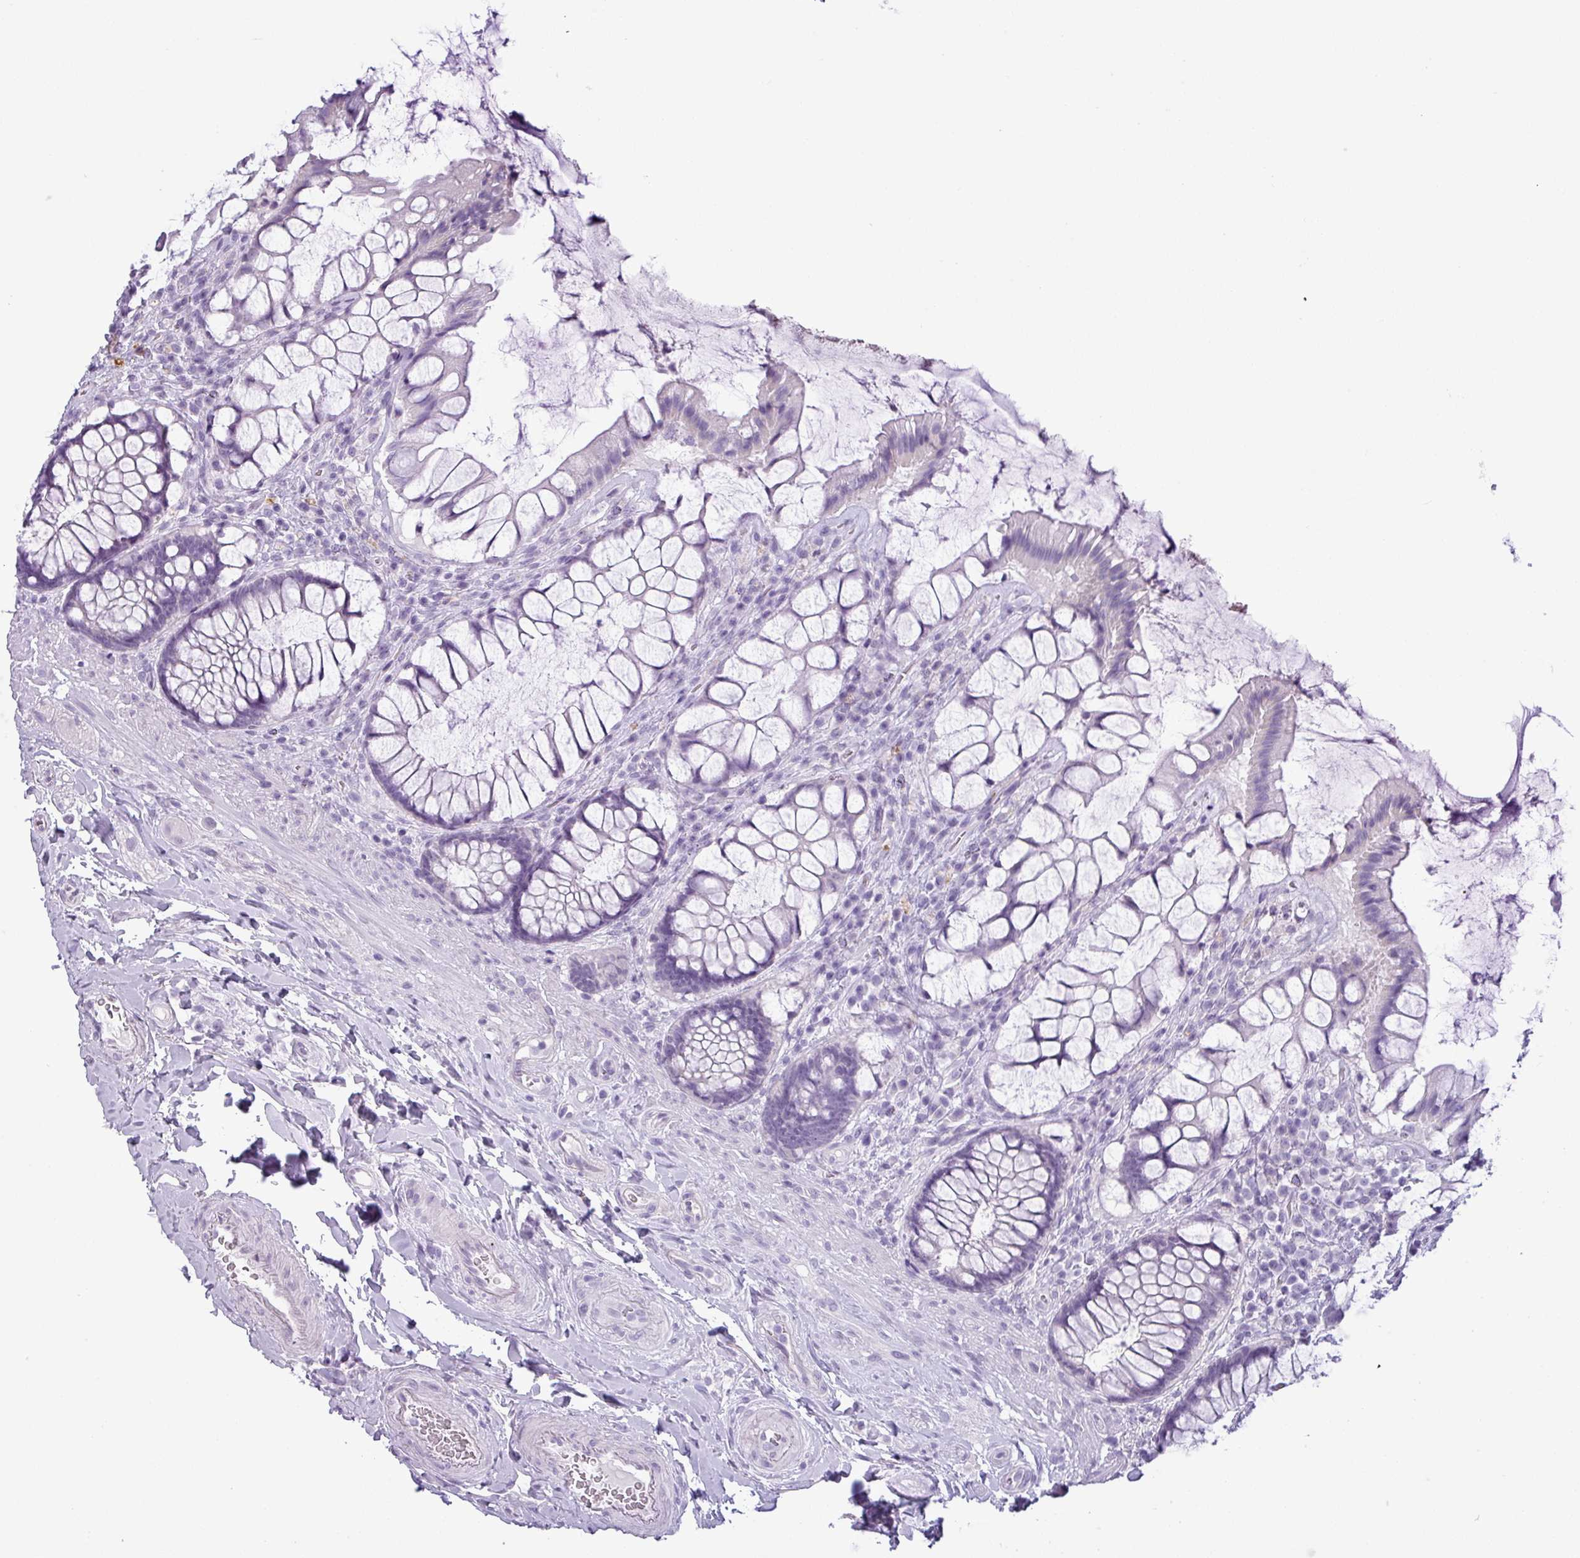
{"staining": {"intensity": "negative", "quantity": "none", "location": "none"}, "tissue": "rectum", "cell_type": "Glandular cells", "image_type": "normal", "snomed": [{"axis": "morphology", "description": "Normal tissue, NOS"}, {"axis": "topography", "description": "Rectum"}], "caption": "Glandular cells show no significant protein expression in unremarkable rectum.", "gene": "CDH16", "patient": {"sex": "female", "age": 58}}